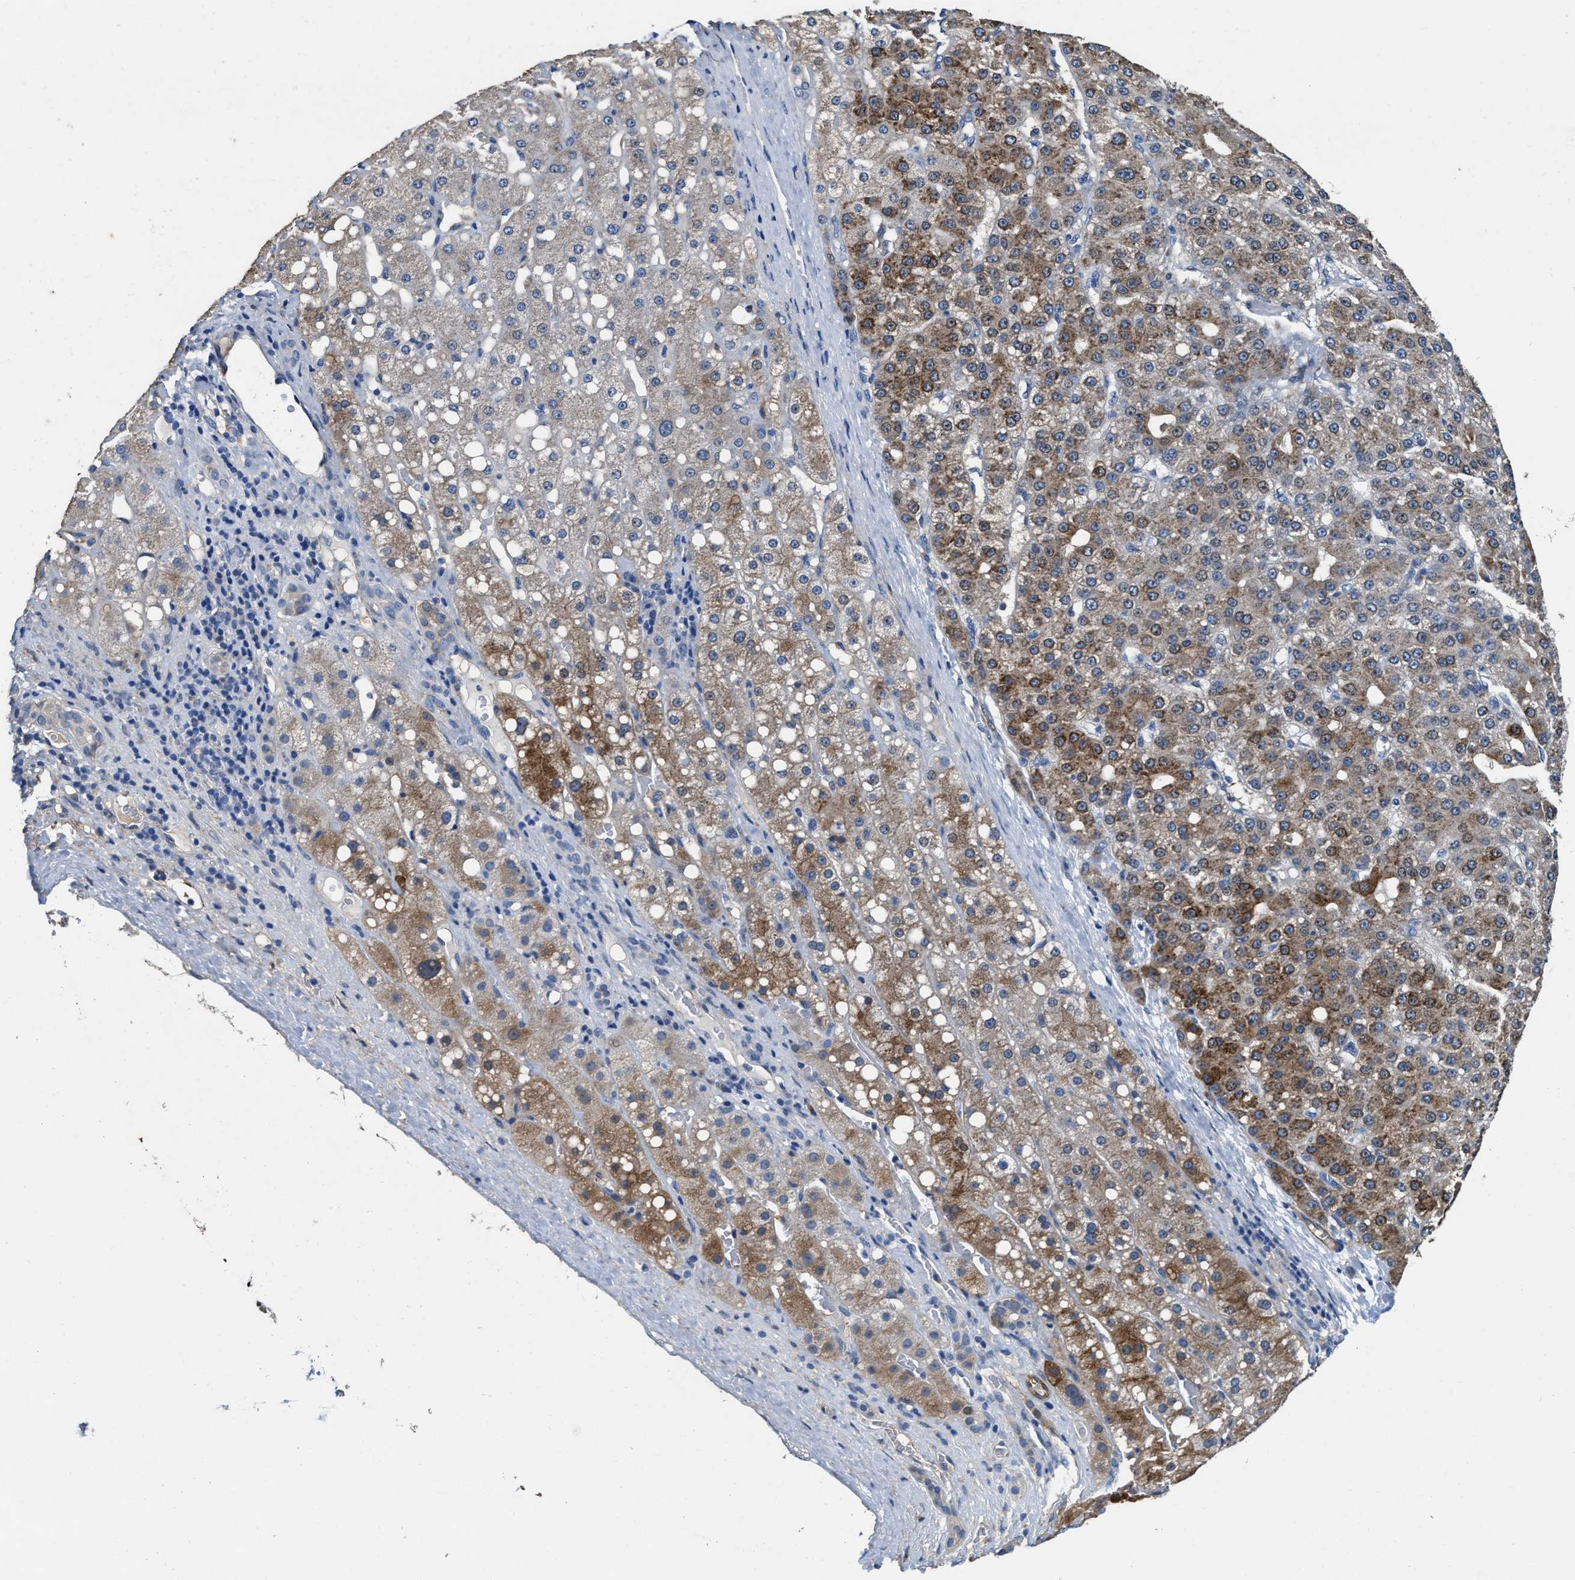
{"staining": {"intensity": "moderate", "quantity": ">75%", "location": "cytoplasmic/membranous"}, "tissue": "liver cancer", "cell_type": "Tumor cells", "image_type": "cancer", "snomed": [{"axis": "morphology", "description": "Carcinoma, Hepatocellular, NOS"}, {"axis": "topography", "description": "Liver"}], "caption": "Immunohistochemistry staining of liver cancer, which shows medium levels of moderate cytoplasmic/membranous expression in approximately >75% of tumor cells indicating moderate cytoplasmic/membranous protein positivity. The staining was performed using DAB (brown) for protein detection and nuclei were counterstained in hematoxylin (blue).", "gene": "PEG10", "patient": {"sex": "male", "age": 67}}